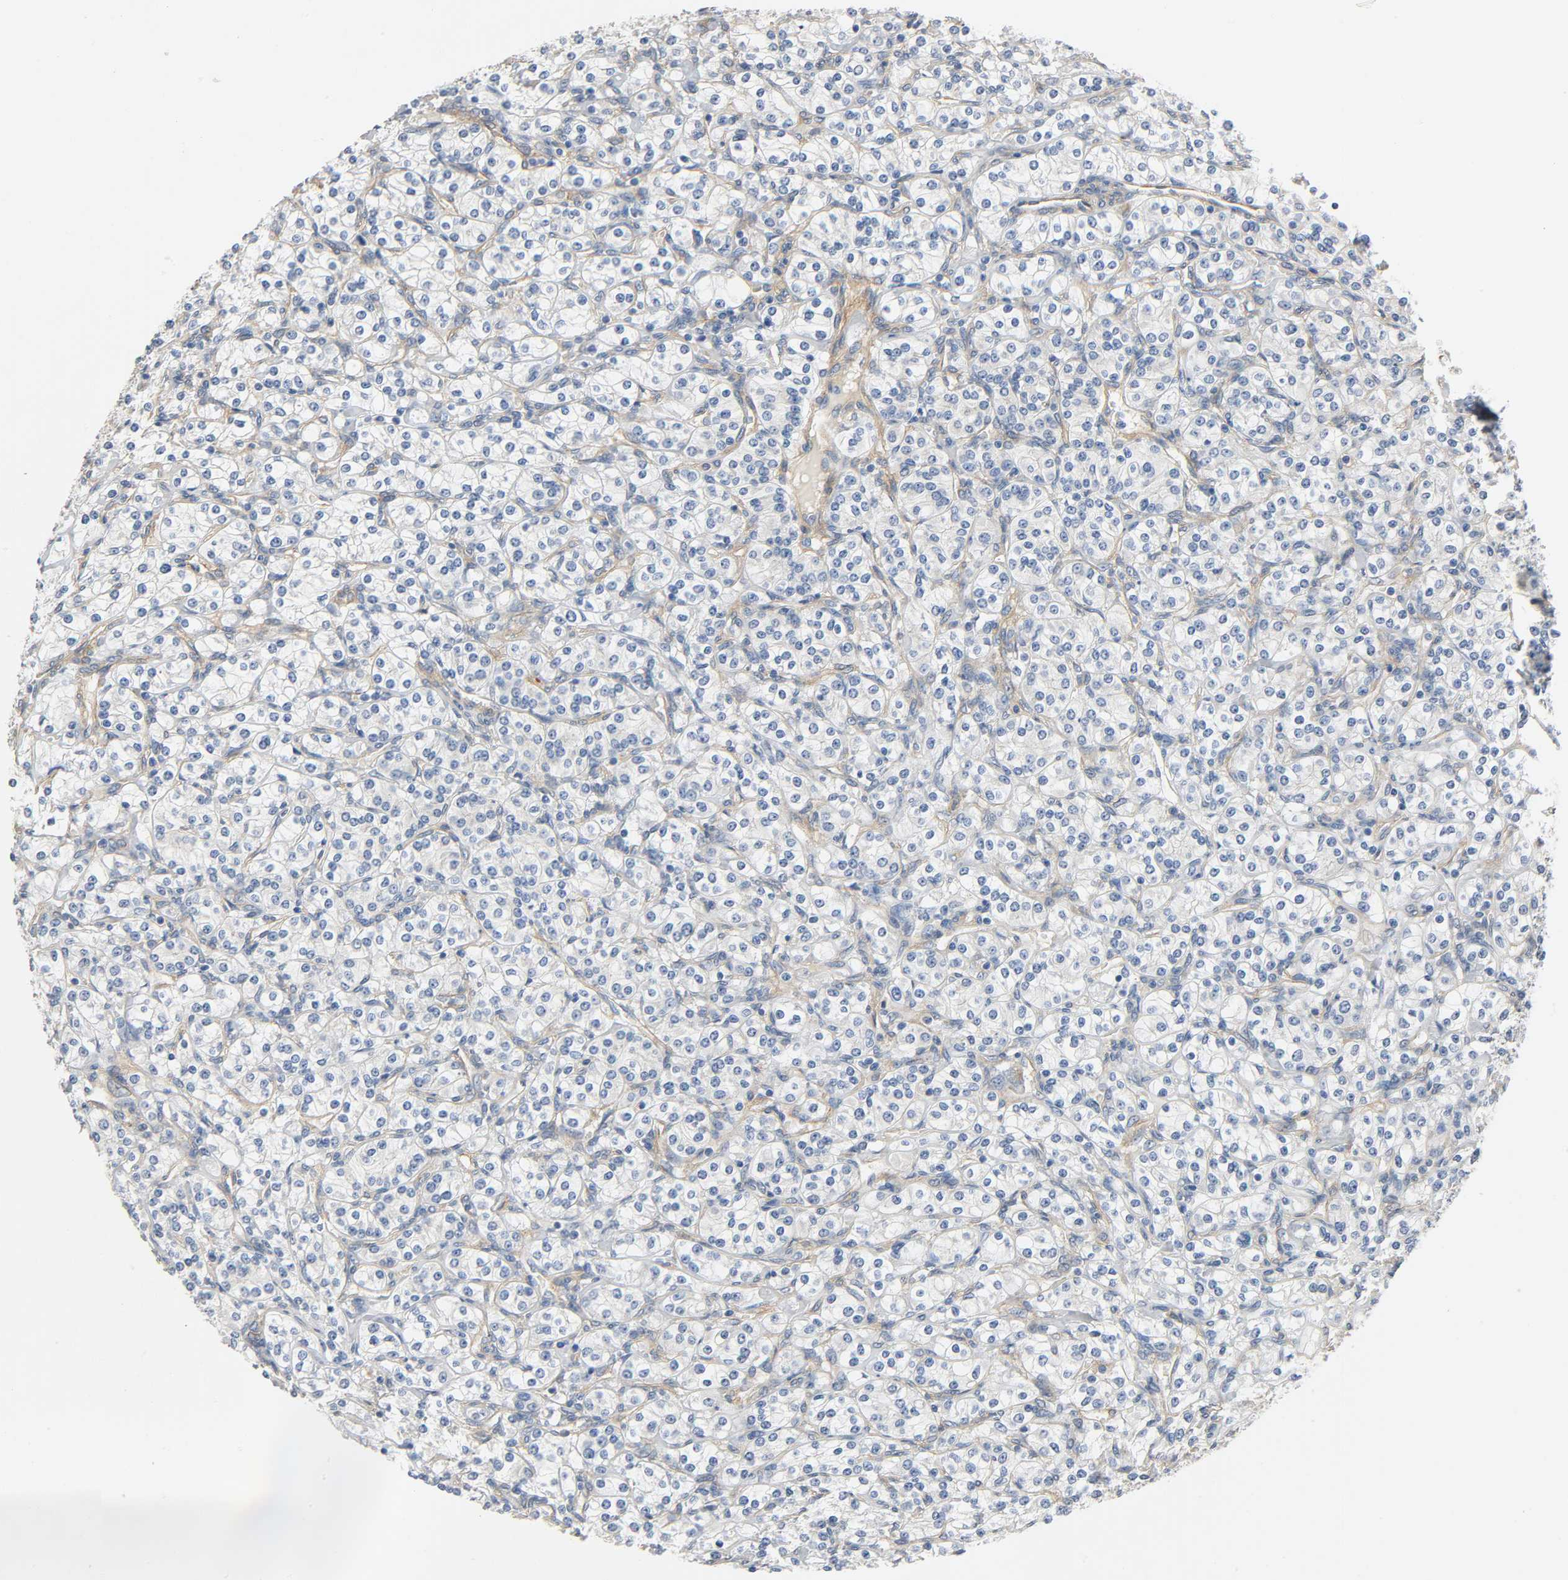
{"staining": {"intensity": "negative", "quantity": "none", "location": "none"}, "tissue": "renal cancer", "cell_type": "Tumor cells", "image_type": "cancer", "snomed": [{"axis": "morphology", "description": "Adenocarcinoma, NOS"}, {"axis": "topography", "description": "Kidney"}], "caption": "Immunohistochemistry of human renal adenocarcinoma demonstrates no positivity in tumor cells. The staining is performed using DAB brown chromogen with nuclei counter-stained in using hematoxylin.", "gene": "ARPC1A", "patient": {"sex": "male", "age": 77}}